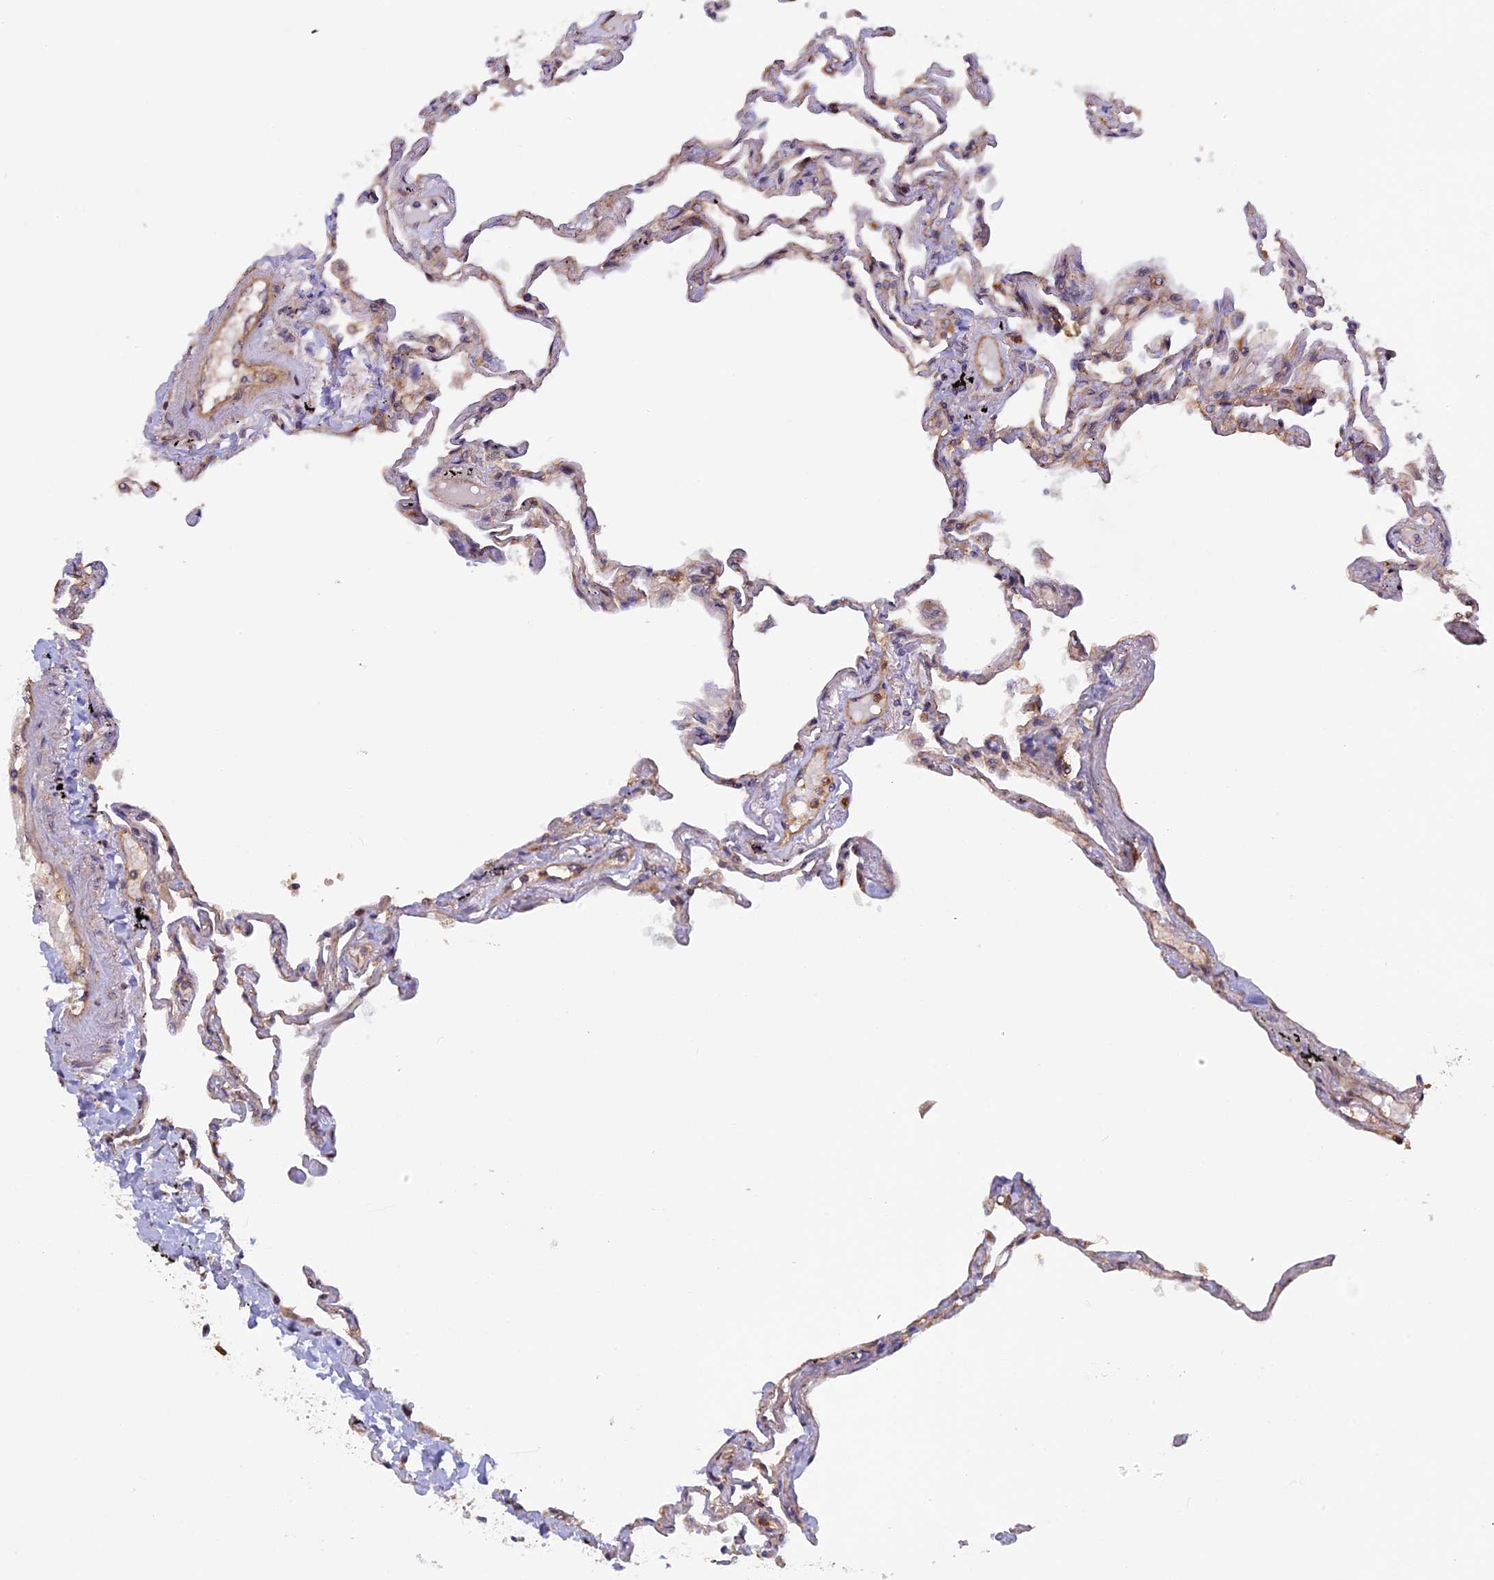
{"staining": {"intensity": "weak", "quantity": "<25%", "location": "cytoplasmic/membranous"}, "tissue": "lung", "cell_type": "Alveolar cells", "image_type": "normal", "snomed": [{"axis": "morphology", "description": "Normal tissue, NOS"}, {"axis": "topography", "description": "Lung"}], "caption": "DAB immunohistochemical staining of normal human lung reveals no significant positivity in alveolar cells. (IHC, brightfield microscopy, high magnification).", "gene": "FERMT1", "patient": {"sex": "female", "age": 67}}